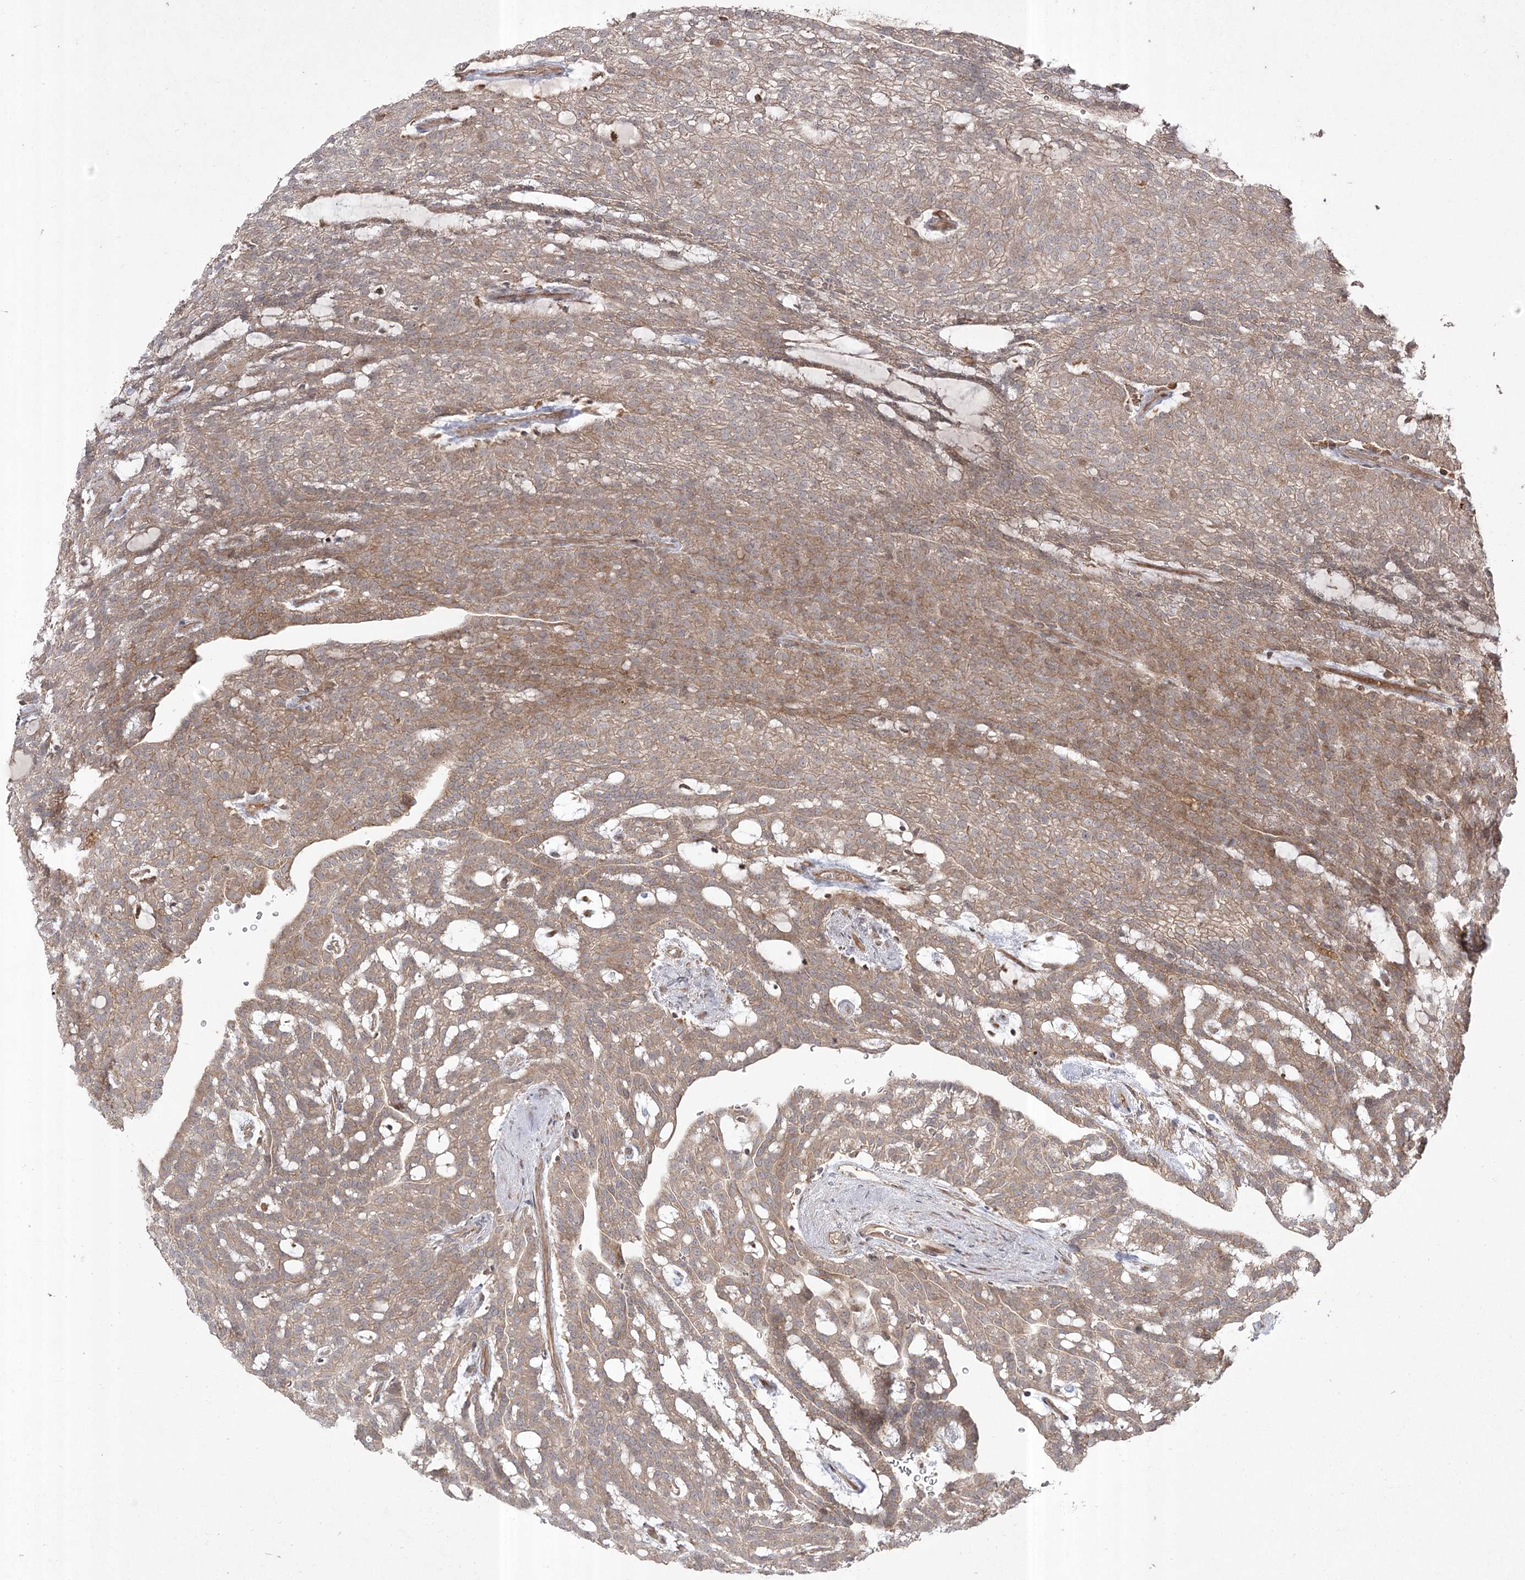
{"staining": {"intensity": "moderate", "quantity": ">75%", "location": "cytoplasmic/membranous"}, "tissue": "renal cancer", "cell_type": "Tumor cells", "image_type": "cancer", "snomed": [{"axis": "morphology", "description": "Adenocarcinoma, NOS"}, {"axis": "topography", "description": "Kidney"}], "caption": "Moderate cytoplasmic/membranous protein expression is appreciated in approximately >75% of tumor cells in adenocarcinoma (renal).", "gene": "CPLANE1", "patient": {"sex": "male", "age": 63}}